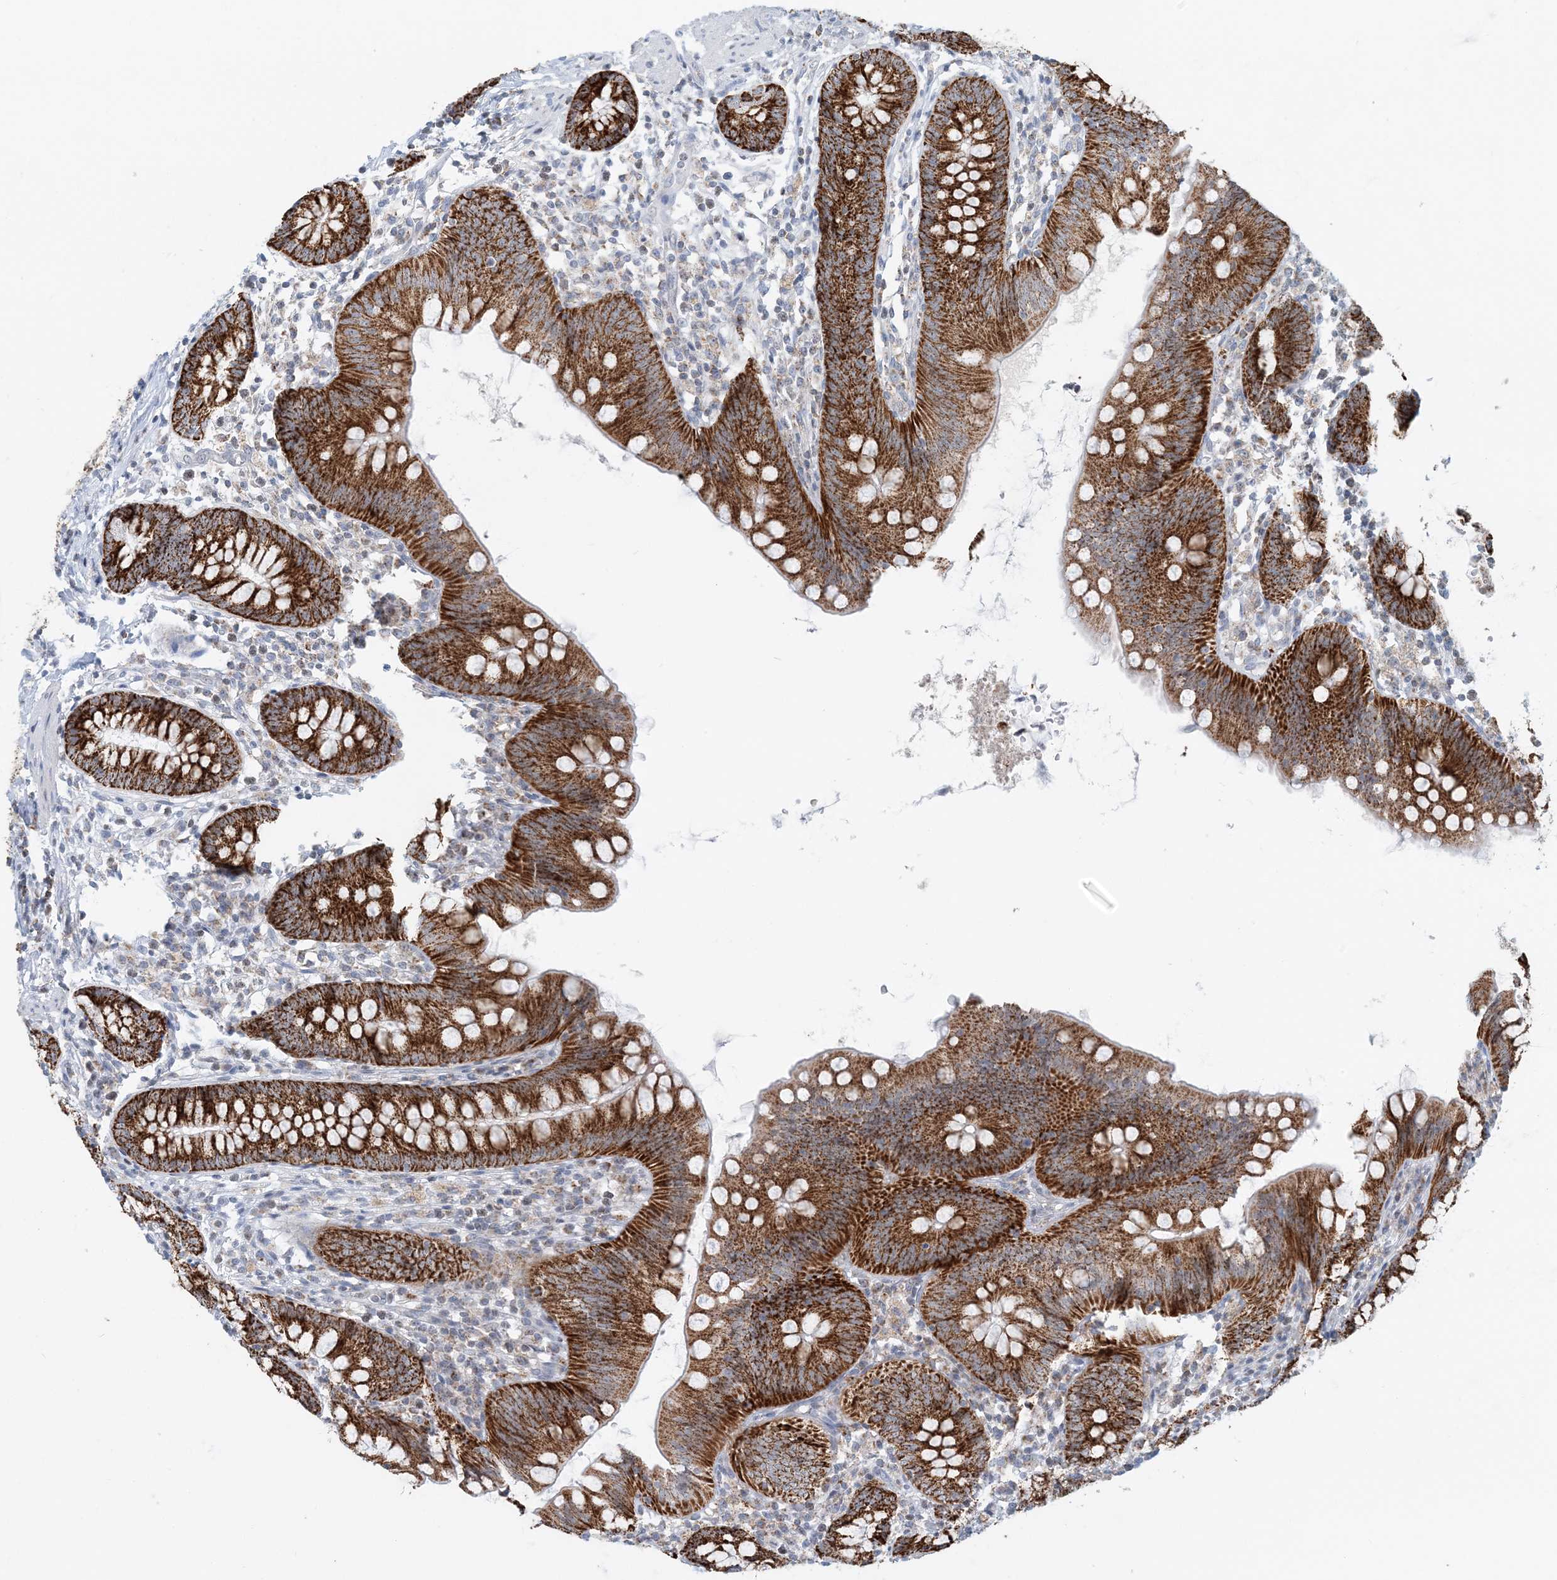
{"staining": {"intensity": "strong", "quantity": ">75%", "location": "cytoplasmic/membranous"}, "tissue": "appendix", "cell_type": "Glandular cells", "image_type": "normal", "snomed": [{"axis": "morphology", "description": "Normal tissue, NOS"}, {"axis": "topography", "description": "Appendix"}], "caption": "About >75% of glandular cells in unremarkable human appendix reveal strong cytoplasmic/membranous protein staining as visualized by brown immunohistochemical staining.", "gene": "BDH1", "patient": {"sex": "female", "age": 62}}